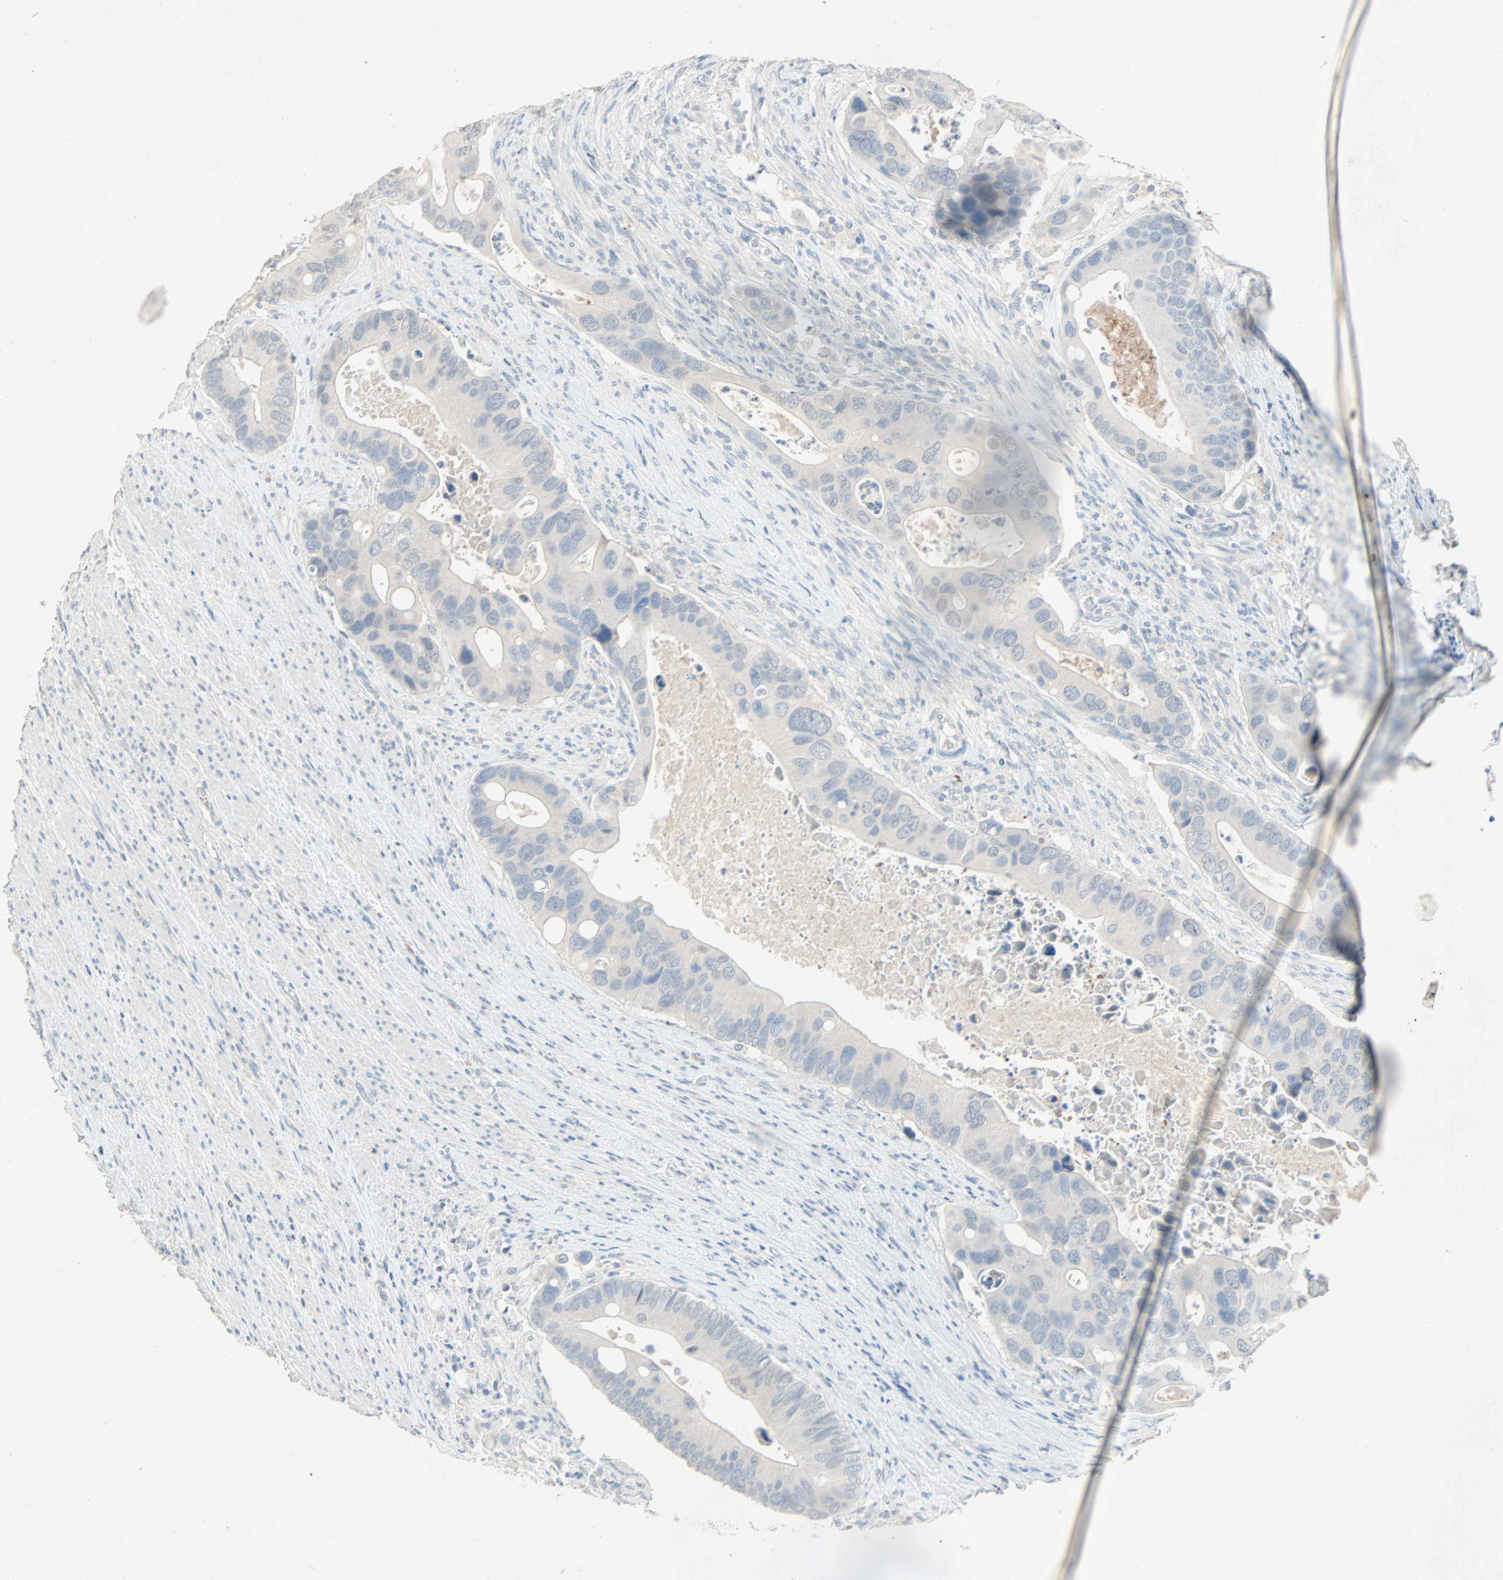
{"staining": {"intensity": "negative", "quantity": "none", "location": "none"}, "tissue": "colorectal cancer", "cell_type": "Tumor cells", "image_type": "cancer", "snomed": [{"axis": "morphology", "description": "Adenocarcinoma, NOS"}, {"axis": "topography", "description": "Rectum"}], "caption": "Image shows no protein positivity in tumor cells of colorectal adenocarcinoma tissue. (DAB (3,3'-diaminobenzidine) IHC, high magnification).", "gene": "PCDHB2", "patient": {"sex": "female", "age": 57}}